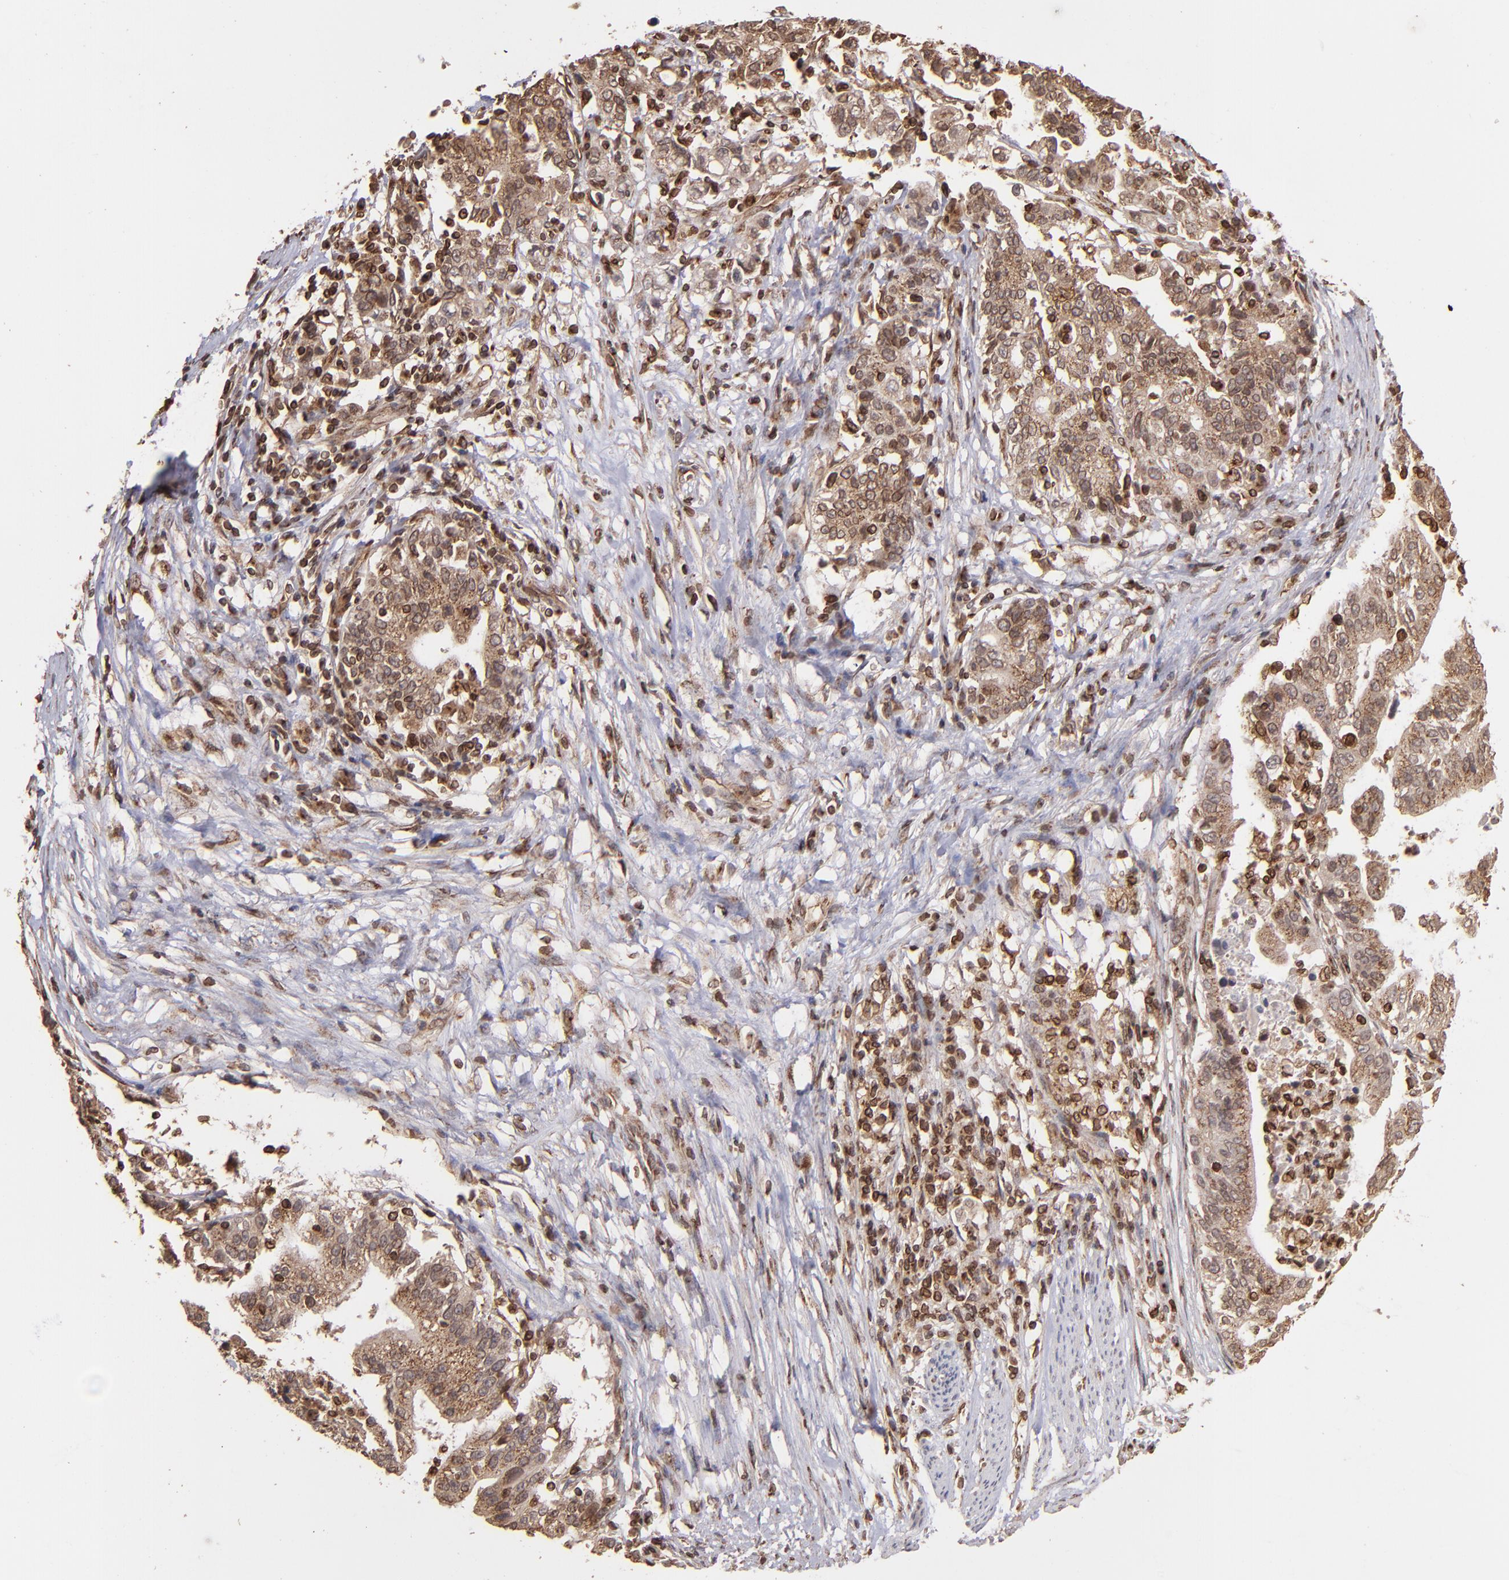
{"staining": {"intensity": "moderate", "quantity": ">75%", "location": "cytoplasmic/membranous"}, "tissue": "stomach cancer", "cell_type": "Tumor cells", "image_type": "cancer", "snomed": [{"axis": "morphology", "description": "Adenocarcinoma, NOS"}, {"axis": "topography", "description": "Stomach, upper"}], "caption": "Moderate cytoplasmic/membranous protein expression is identified in about >75% of tumor cells in stomach adenocarcinoma.", "gene": "TRIP11", "patient": {"sex": "female", "age": 50}}